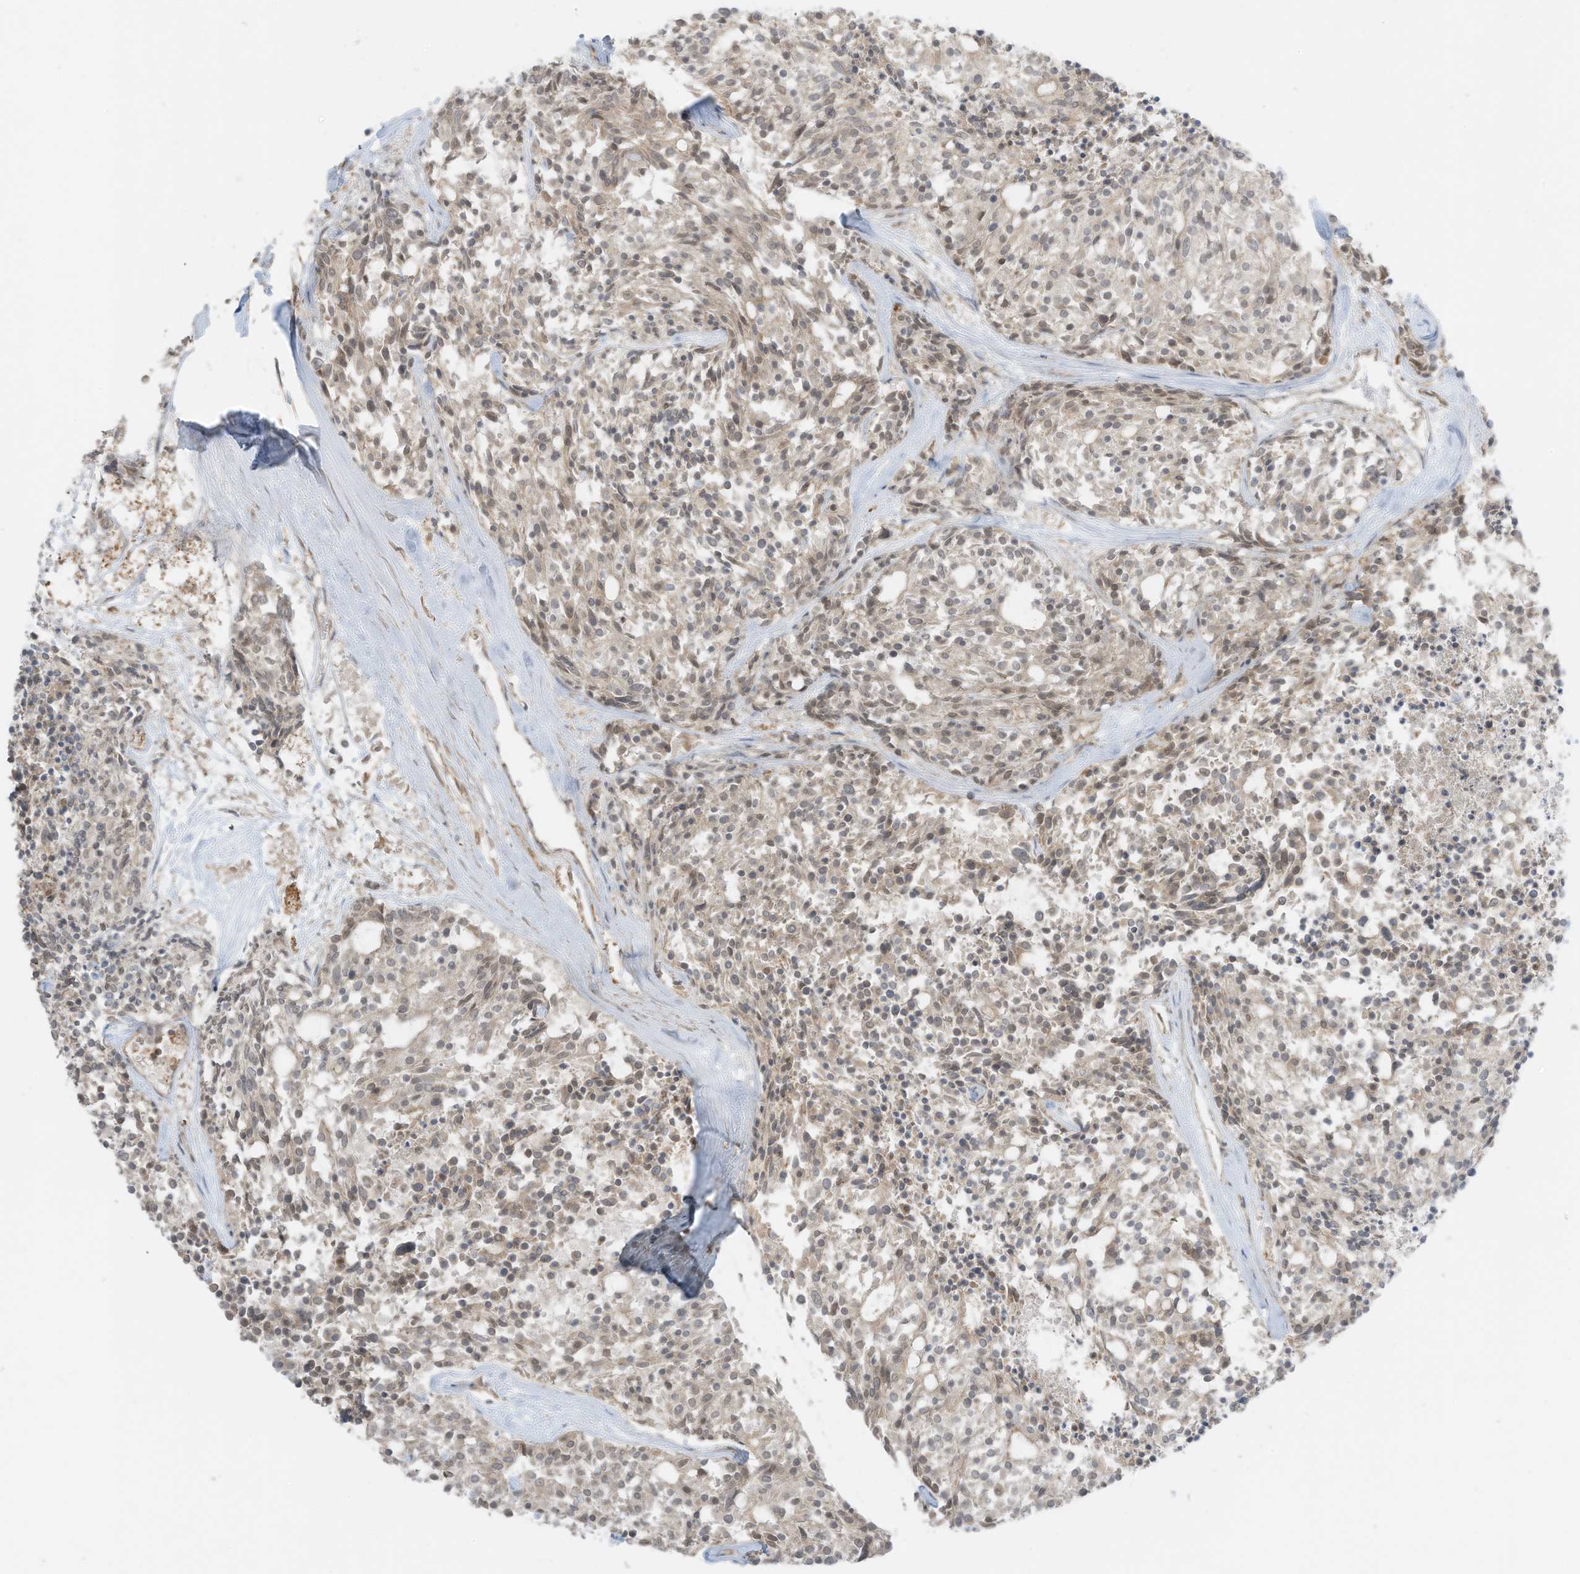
{"staining": {"intensity": "weak", "quantity": "25%-75%", "location": "cytoplasmic/membranous,nuclear"}, "tissue": "carcinoid", "cell_type": "Tumor cells", "image_type": "cancer", "snomed": [{"axis": "morphology", "description": "Carcinoid, malignant, NOS"}, {"axis": "topography", "description": "Pancreas"}], "caption": "Protein staining by immunohistochemistry shows weak cytoplasmic/membranous and nuclear staining in approximately 25%-75% of tumor cells in carcinoid.", "gene": "SLC25A12", "patient": {"sex": "female", "age": 54}}